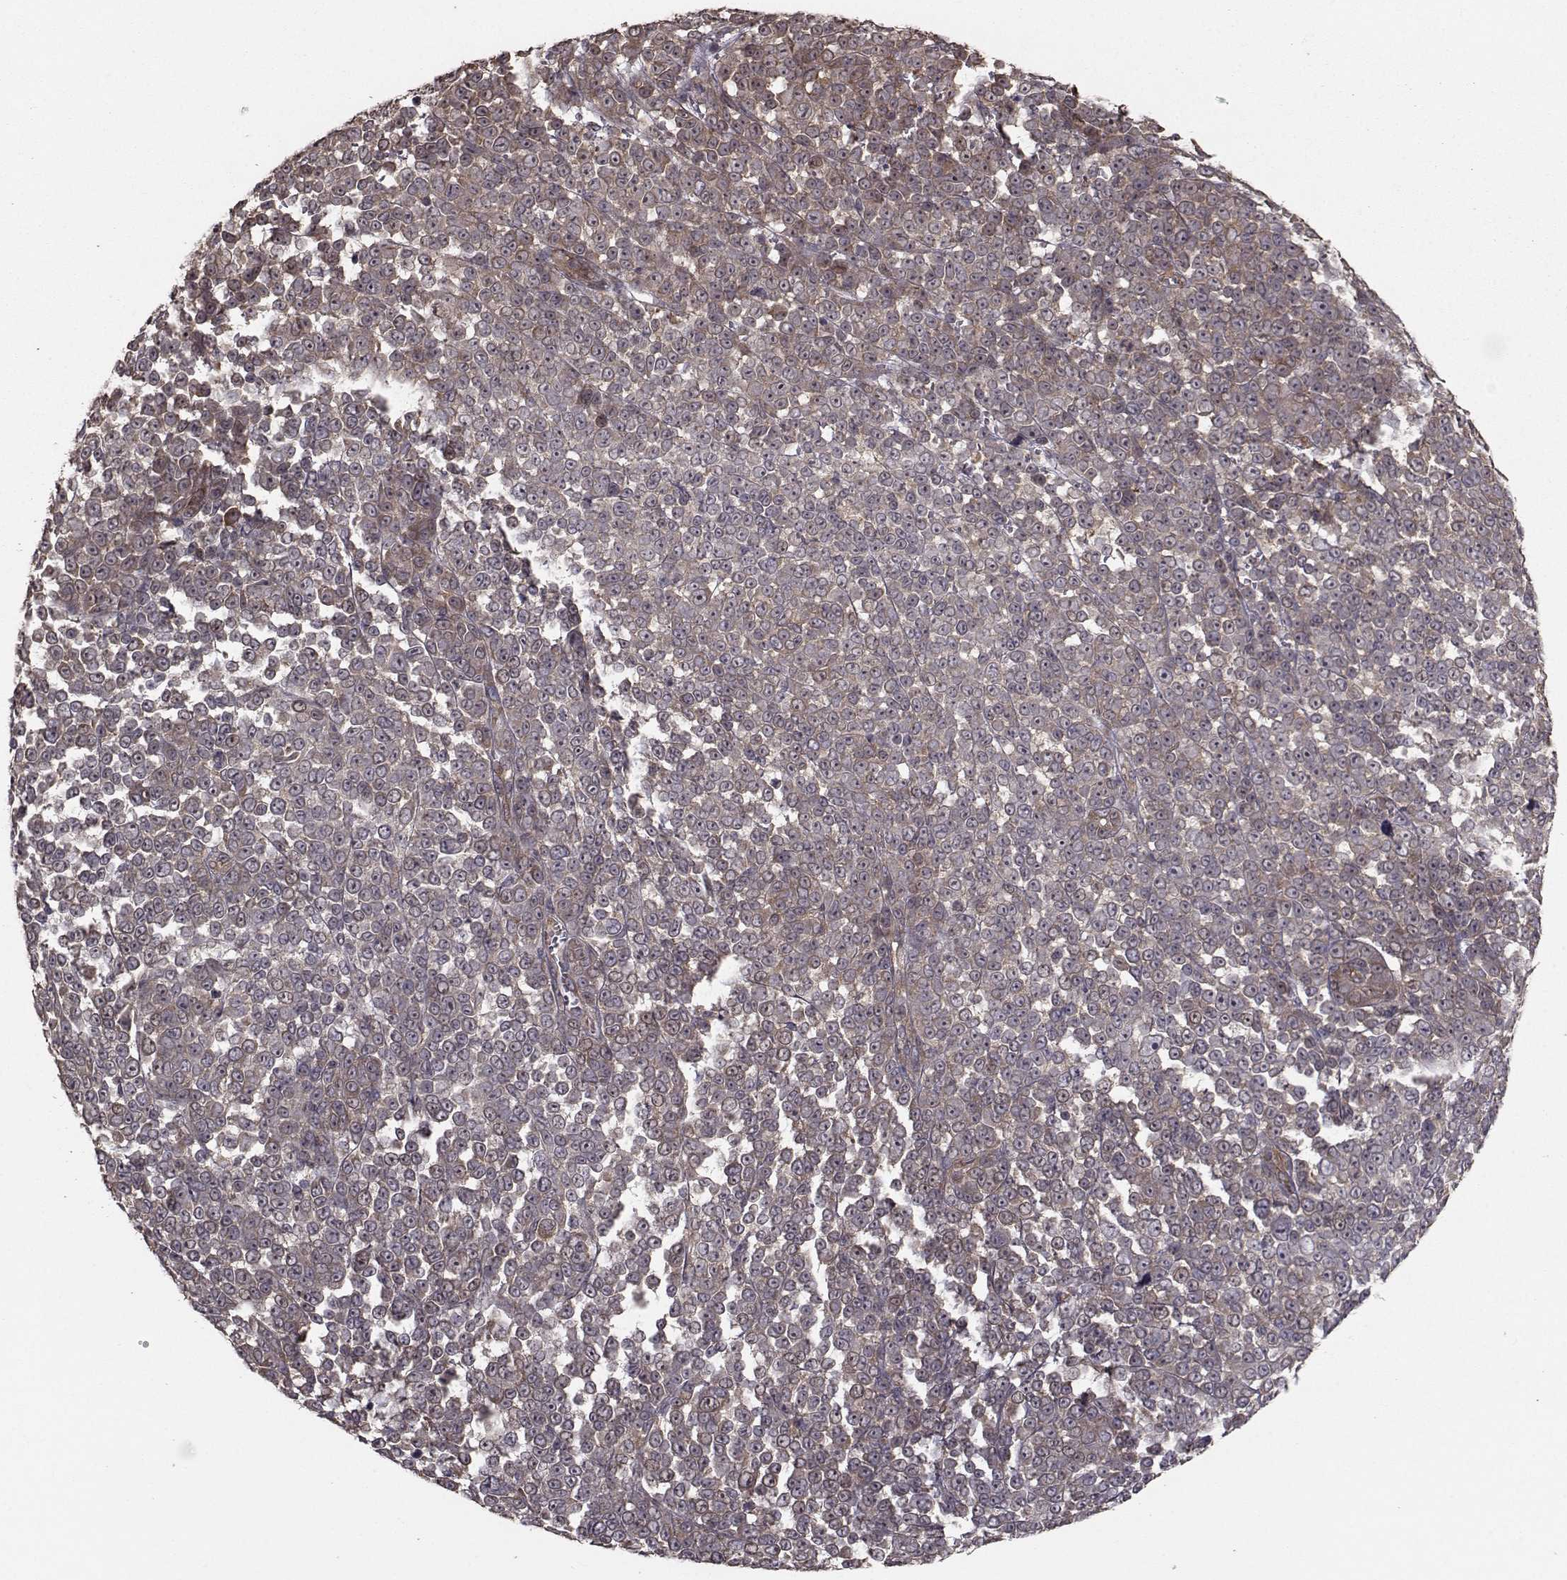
{"staining": {"intensity": "weak", "quantity": ">75%", "location": "cytoplasmic/membranous"}, "tissue": "melanoma", "cell_type": "Tumor cells", "image_type": "cancer", "snomed": [{"axis": "morphology", "description": "Malignant melanoma, NOS"}, {"axis": "topography", "description": "Skin"}], "caption": "DAB (3,3'-diaminobenzidine) immunohistochemical staining of human melanoma demonstrates weak cytoplasmic/membranous protein expression in approximately >75% of tumor cells.", "gene": "TRIP10", "patient": {"sex": "female", "age": 95}}